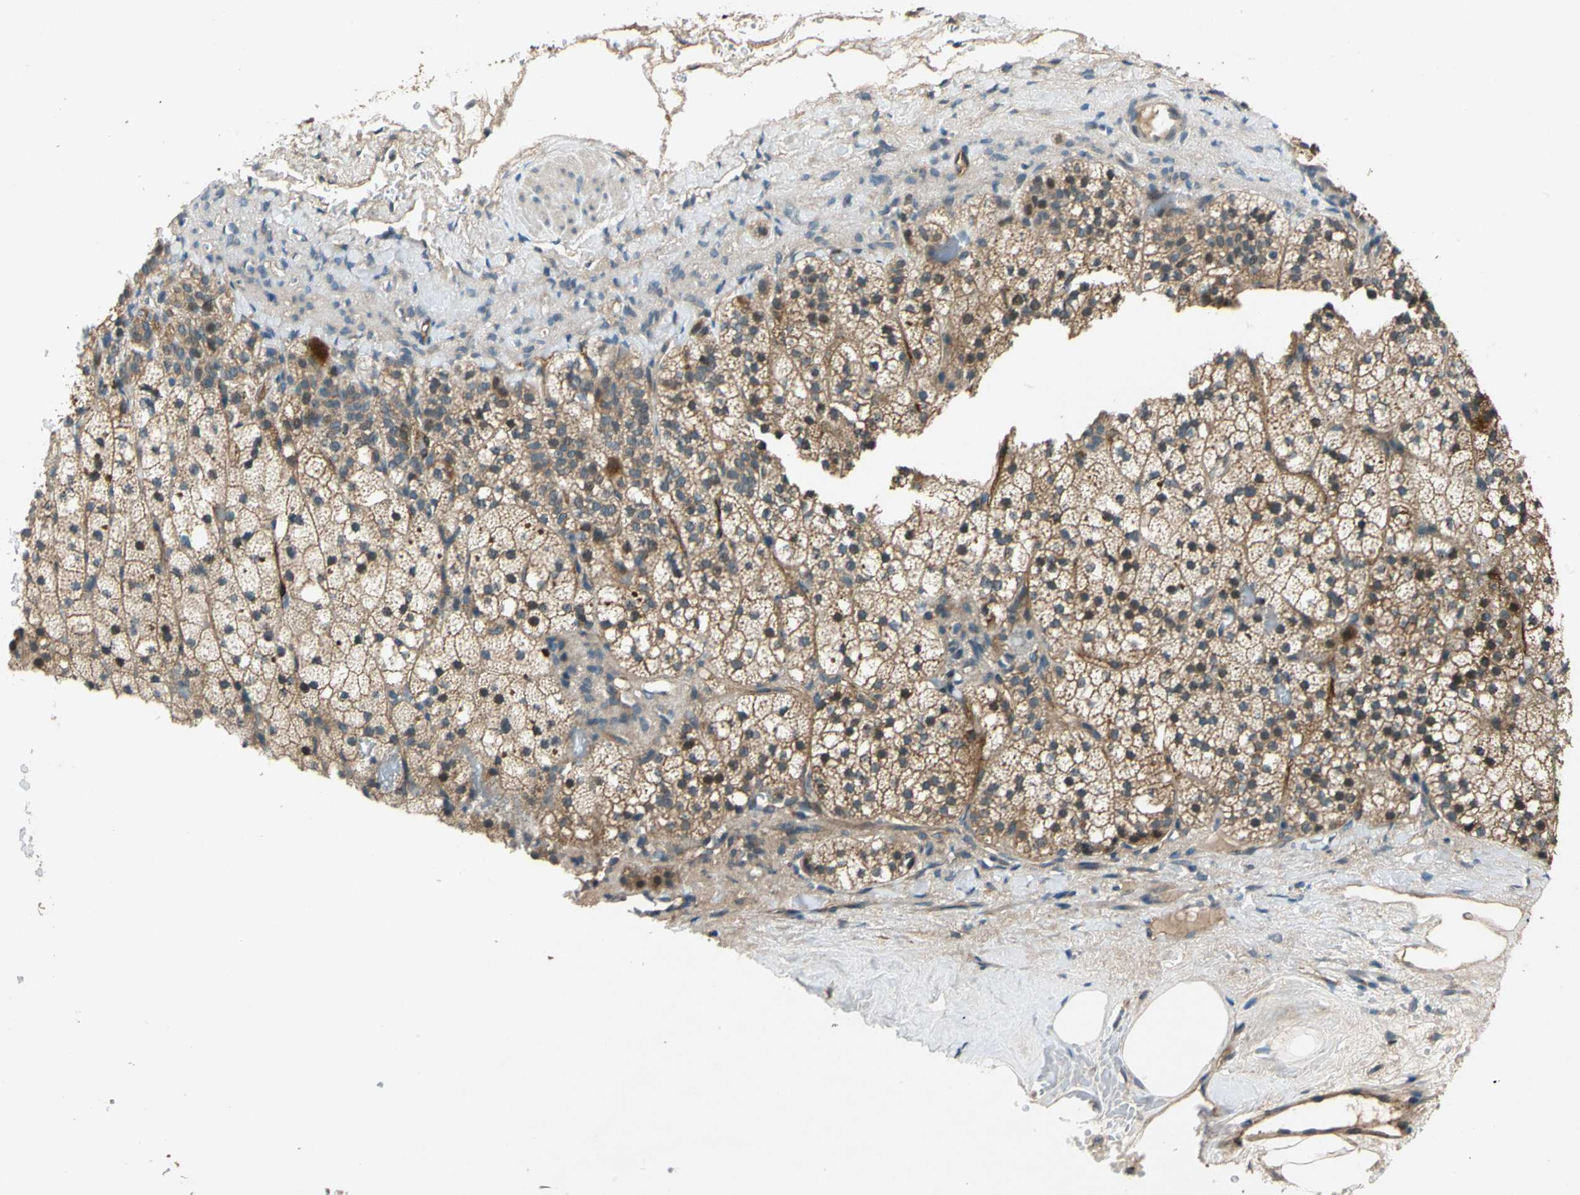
{"staining": {"intensity": "strong", "quantity": ">75%", "location": "cytoplasmic/membranous"}, "tissue": "adrenal gland", "cell_type": "Glandular cells", "image_type": "normal", "snomed": [{"axis": "morphology", "description": "Normal tissue, NOS"}, {"axis": "topography", "description": "Adrenal gland"}], "caption": "Immunohistochemical staining of unremarkable adrenal gland displays >75% levels of strong cytoplasmic/membranous protein positivity in approximately >75% of glandular cells.", "gene": "EMCN", "patient": {"sex": "male", "age": 35}}